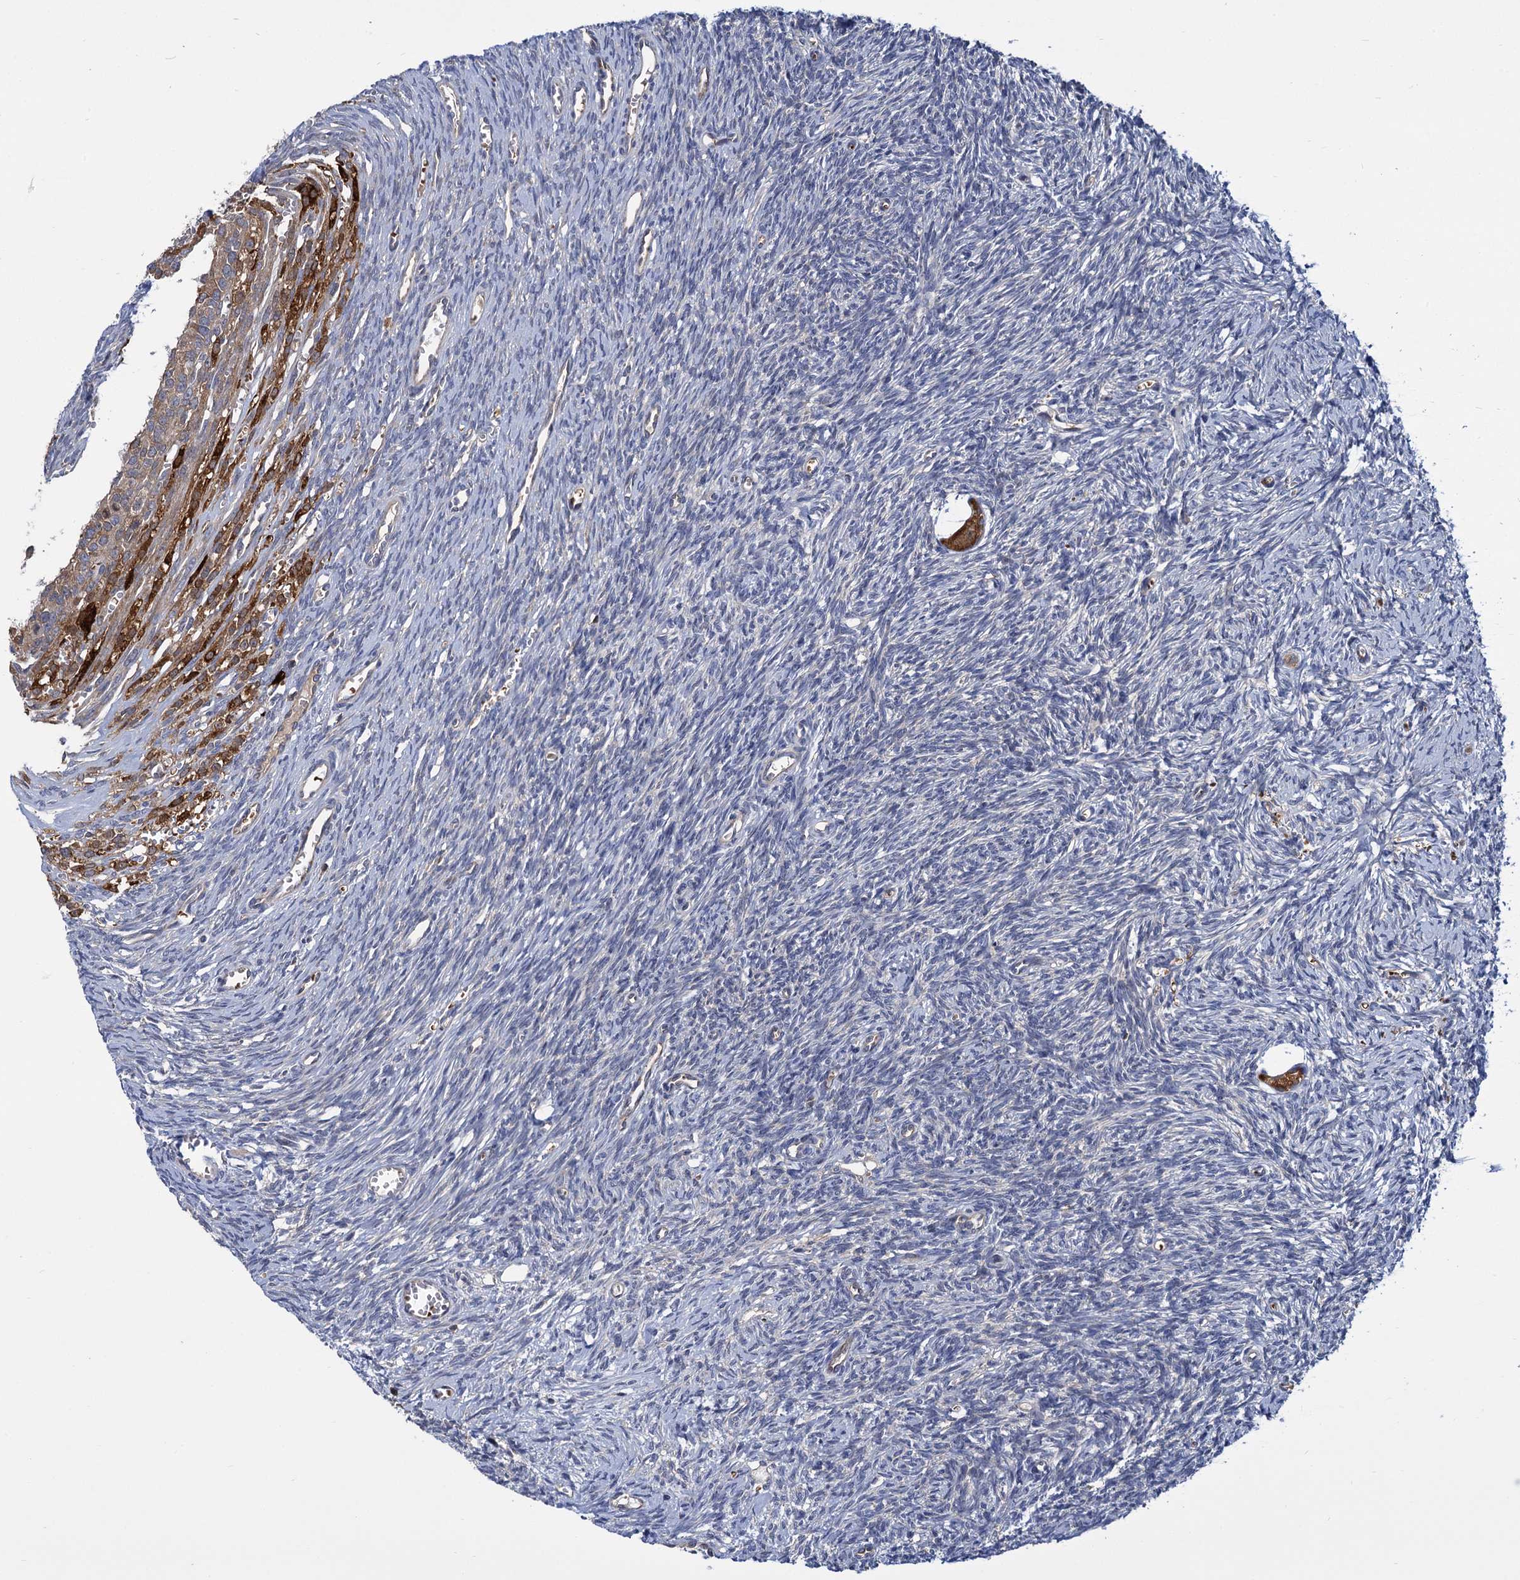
{"staining": {"intensity": "moderate", "quantity": ">75%", "location": "cytoplasmic/membranous"}, "tissue": "ovary", "cell_type": "Follicle cells", "image_type": "normal", "snomed": [{"axis": "morphology", "description": "Normal tissue, NOS"}, {"axis": "topography", "description": "Ovary"}], "caption": "Protein expression analysis of unremarkable ovary reveals moderate cytoplasmic/membranous expression in about >75% of follicle cells.", "gene": "GCLC", "patient": {"sex": "female", "age": 39}}